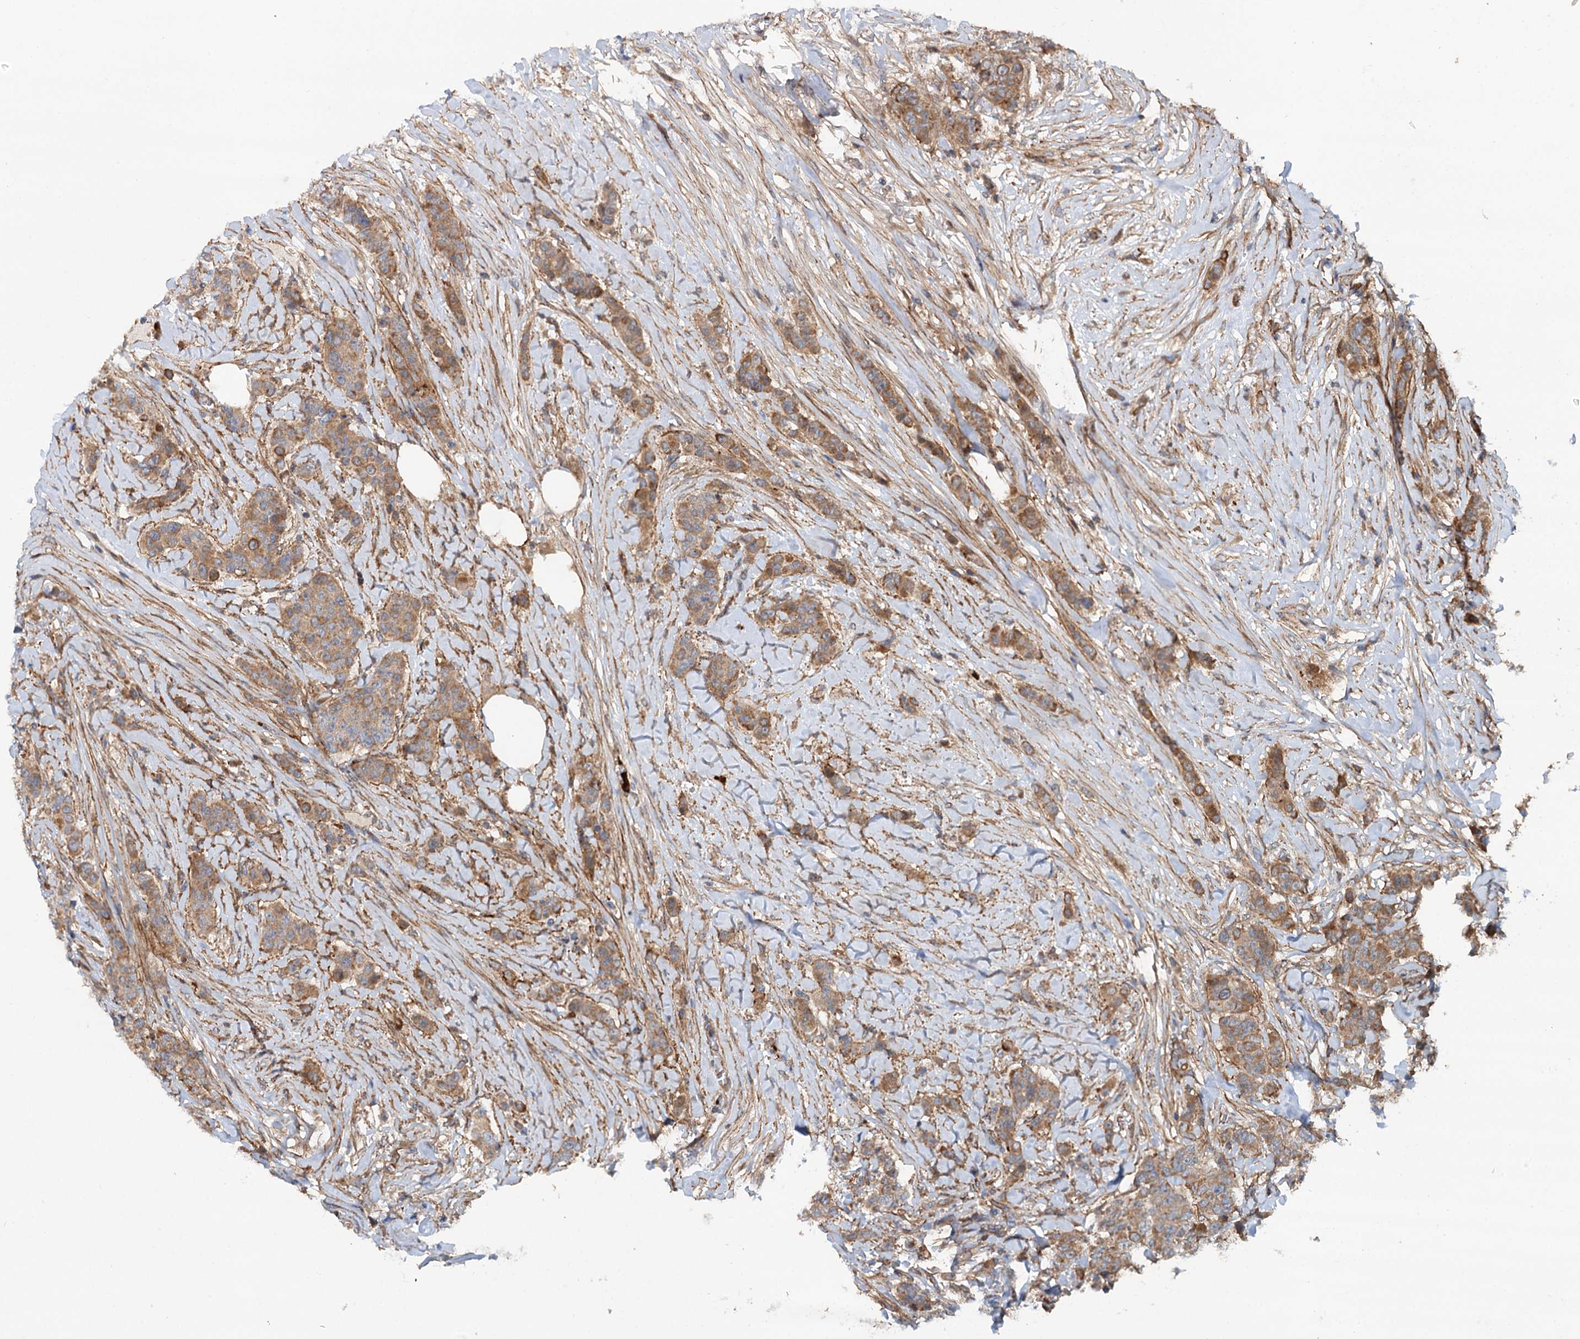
{"staining": {"intensity": "moderate", "quantity": ">75%", "location": "cytoplasmic/membranous"}, "tissue": "breast cancer", "cell_type": "Tumor cells", "image_type": "cancer", "snomed": [{"axis": "morphology", "description": "Duct carcinoma"}, {"axis": "topography", "description": "Breast"}], "caption": "Moderate cytoplasmic/membranous protein positivity is present in approximately >75% of tumor cells in breast infiltrating ductal carcinoma. The protein of interest is stained brown, and the nuclei are stained in blue (DAB IHC with brightfield microscopy, high magnification).", "gene": "ADGRG4", "patient": {"sex": "female", "age": 40}}